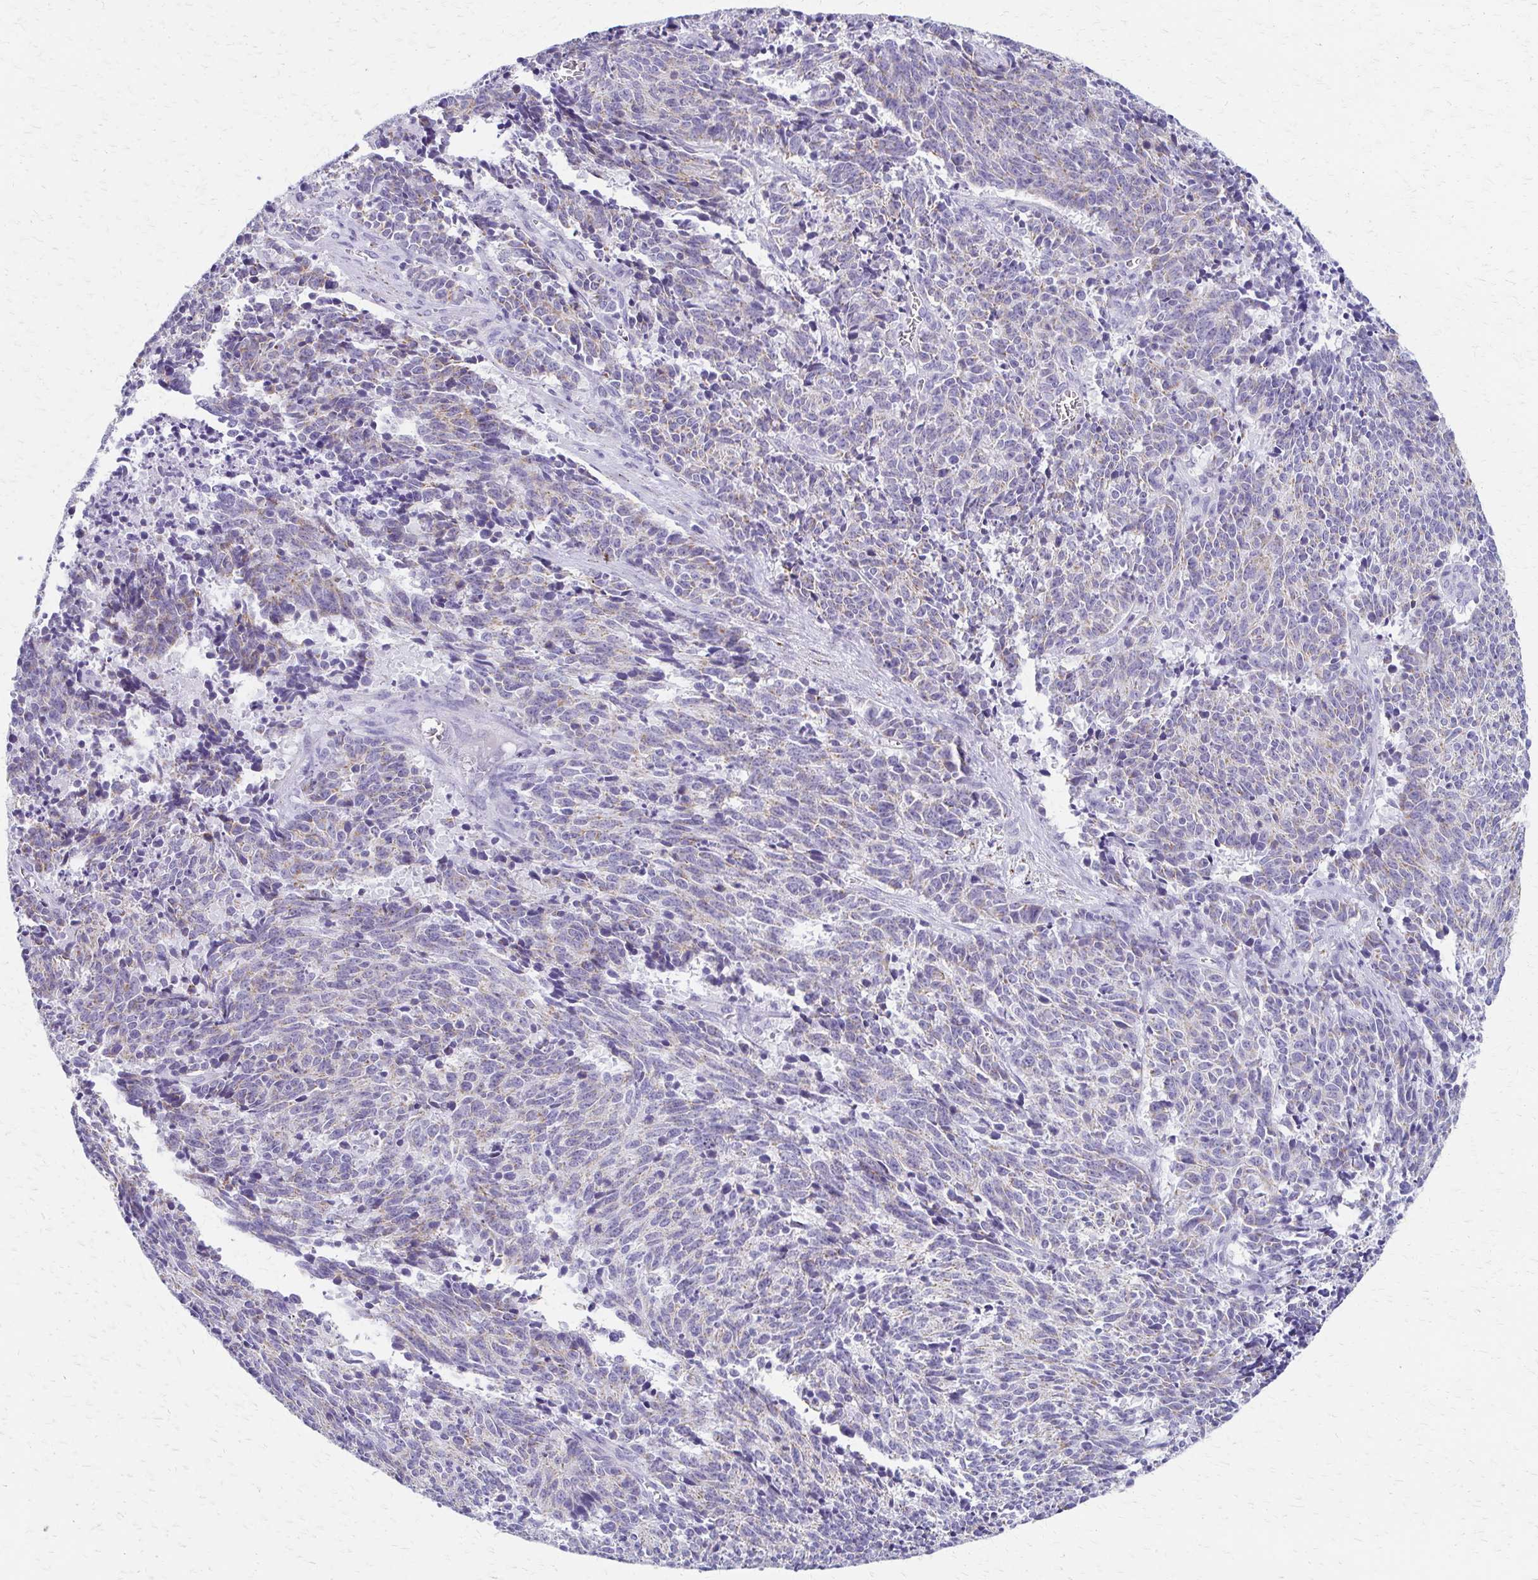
{"staining": {"intensity": "weak", "quantity": "<25%", "location": "cytoplasmic/membranous"}, "tissue": "cervical cancer", "cell_type": "Tumor cells", "image_type": "cancer", "snomed": [{"axis": "morphology", "description": "Squamous cell carcinoma, NOS"}, {"axis": "topography", "description": "Cervix"}], "caption": "Immunohistochemistry (IHC) micrograph of cervical cancer (squamous cell carcinoma) stained for a protein (brown), which reveals no expression in tumor cells.", "gene": "ZSCAN5B", "patient": {"sex": "female", "age": 29}}